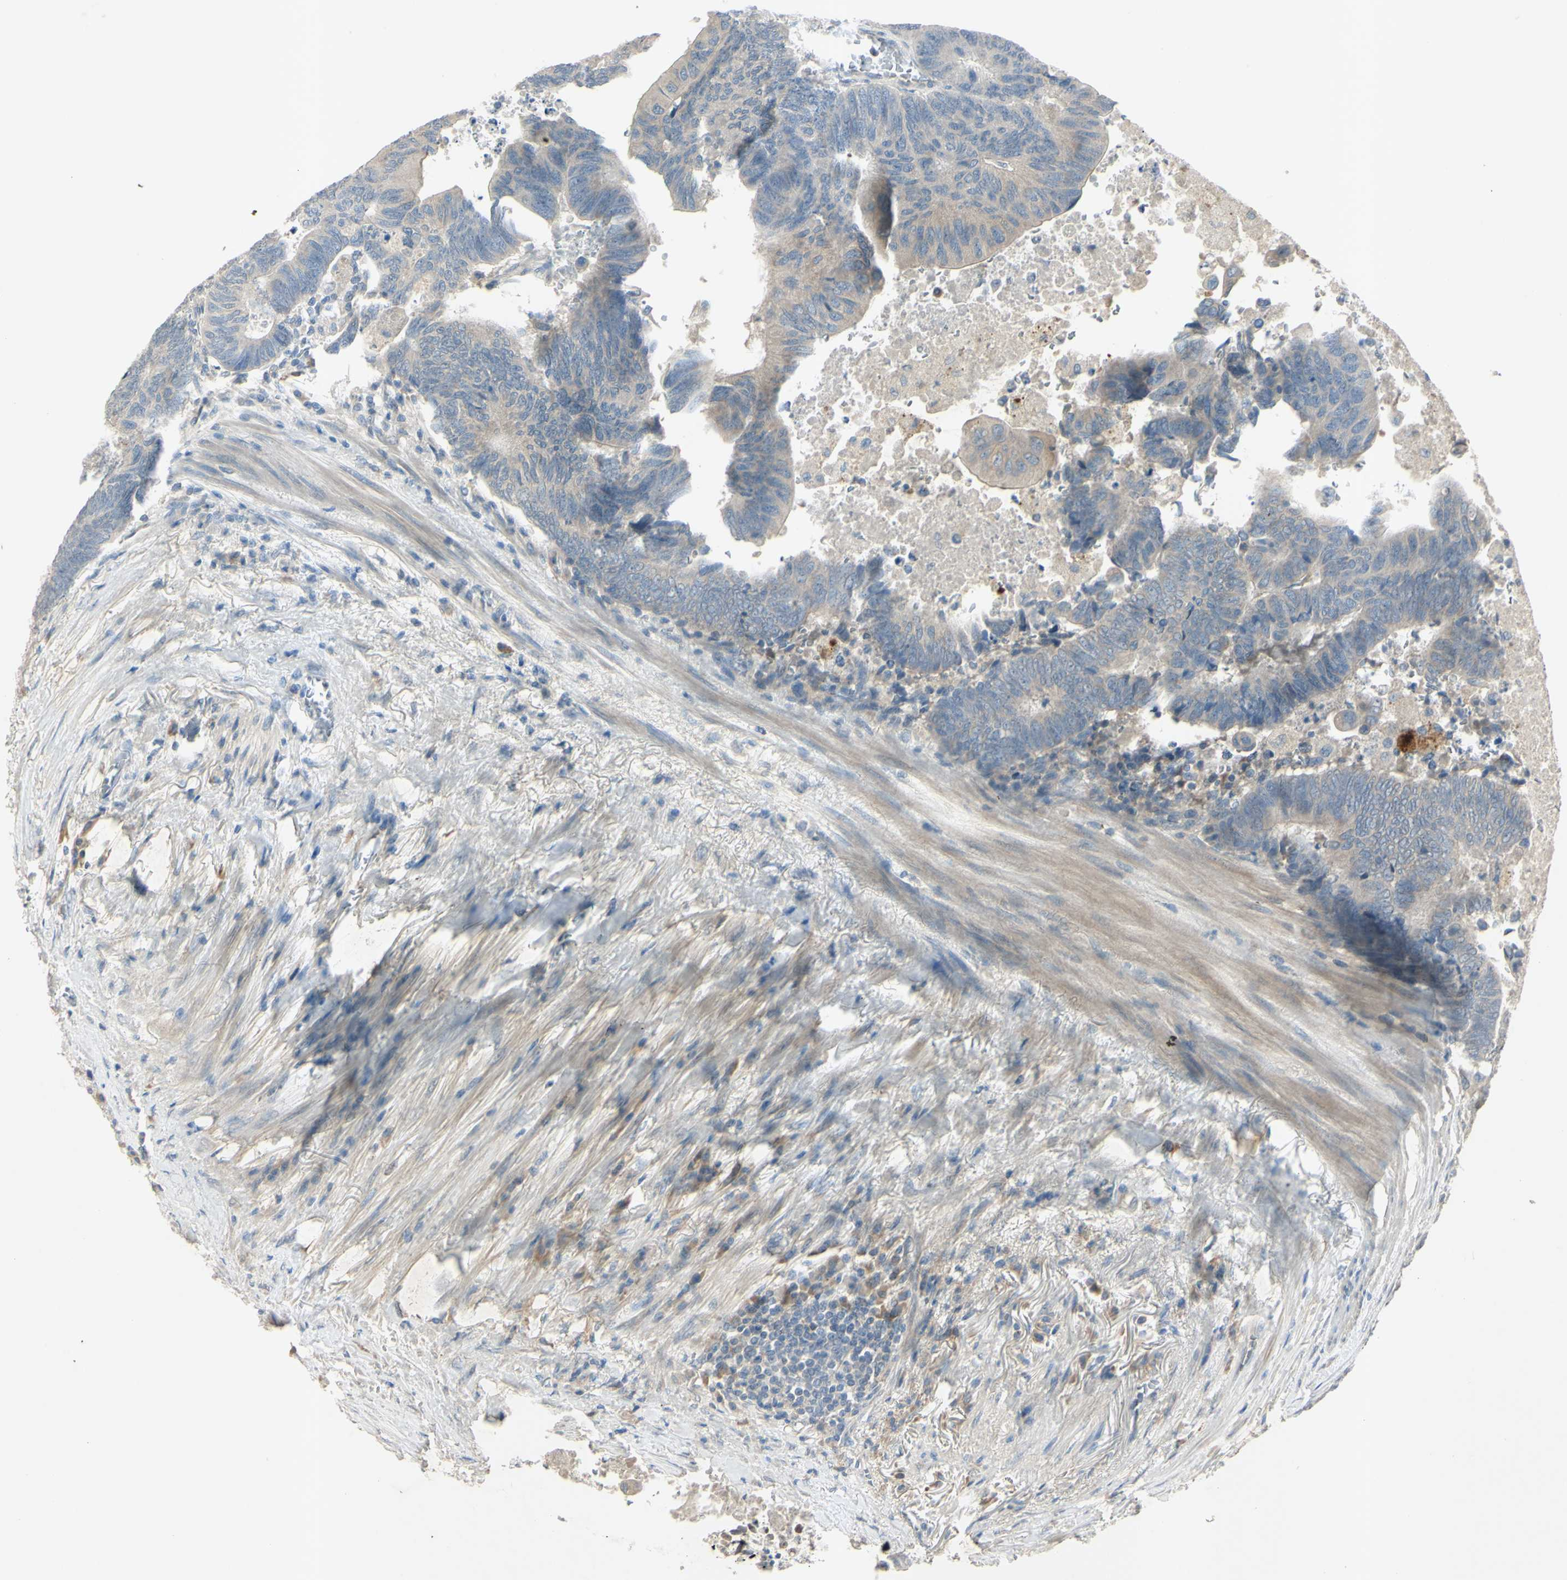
{"staining": {"intensity": "weak", "quantity": "<25%", "location": "cytoplasmic/membranous"}, "tissue": "colorectal cancer", "cell_type": "Tumor cells", "image_type": "cancer", "snomed": [{"axis": "morphology", "description": "Normal tissue, NOS"}, {"axis": "morphology", "description": "Adenocarcinoma, NOS"}, {"axis": "topography", "description": "Rectum"}, {"axis": "topography", "description": "Peripheral nerve tissue"}], "caption": "Protein analysis of colorectal cancer displays no significant positivity in tumor cells.", "gene": "AATK", "patient": {"sex": "male", "age": 92}}